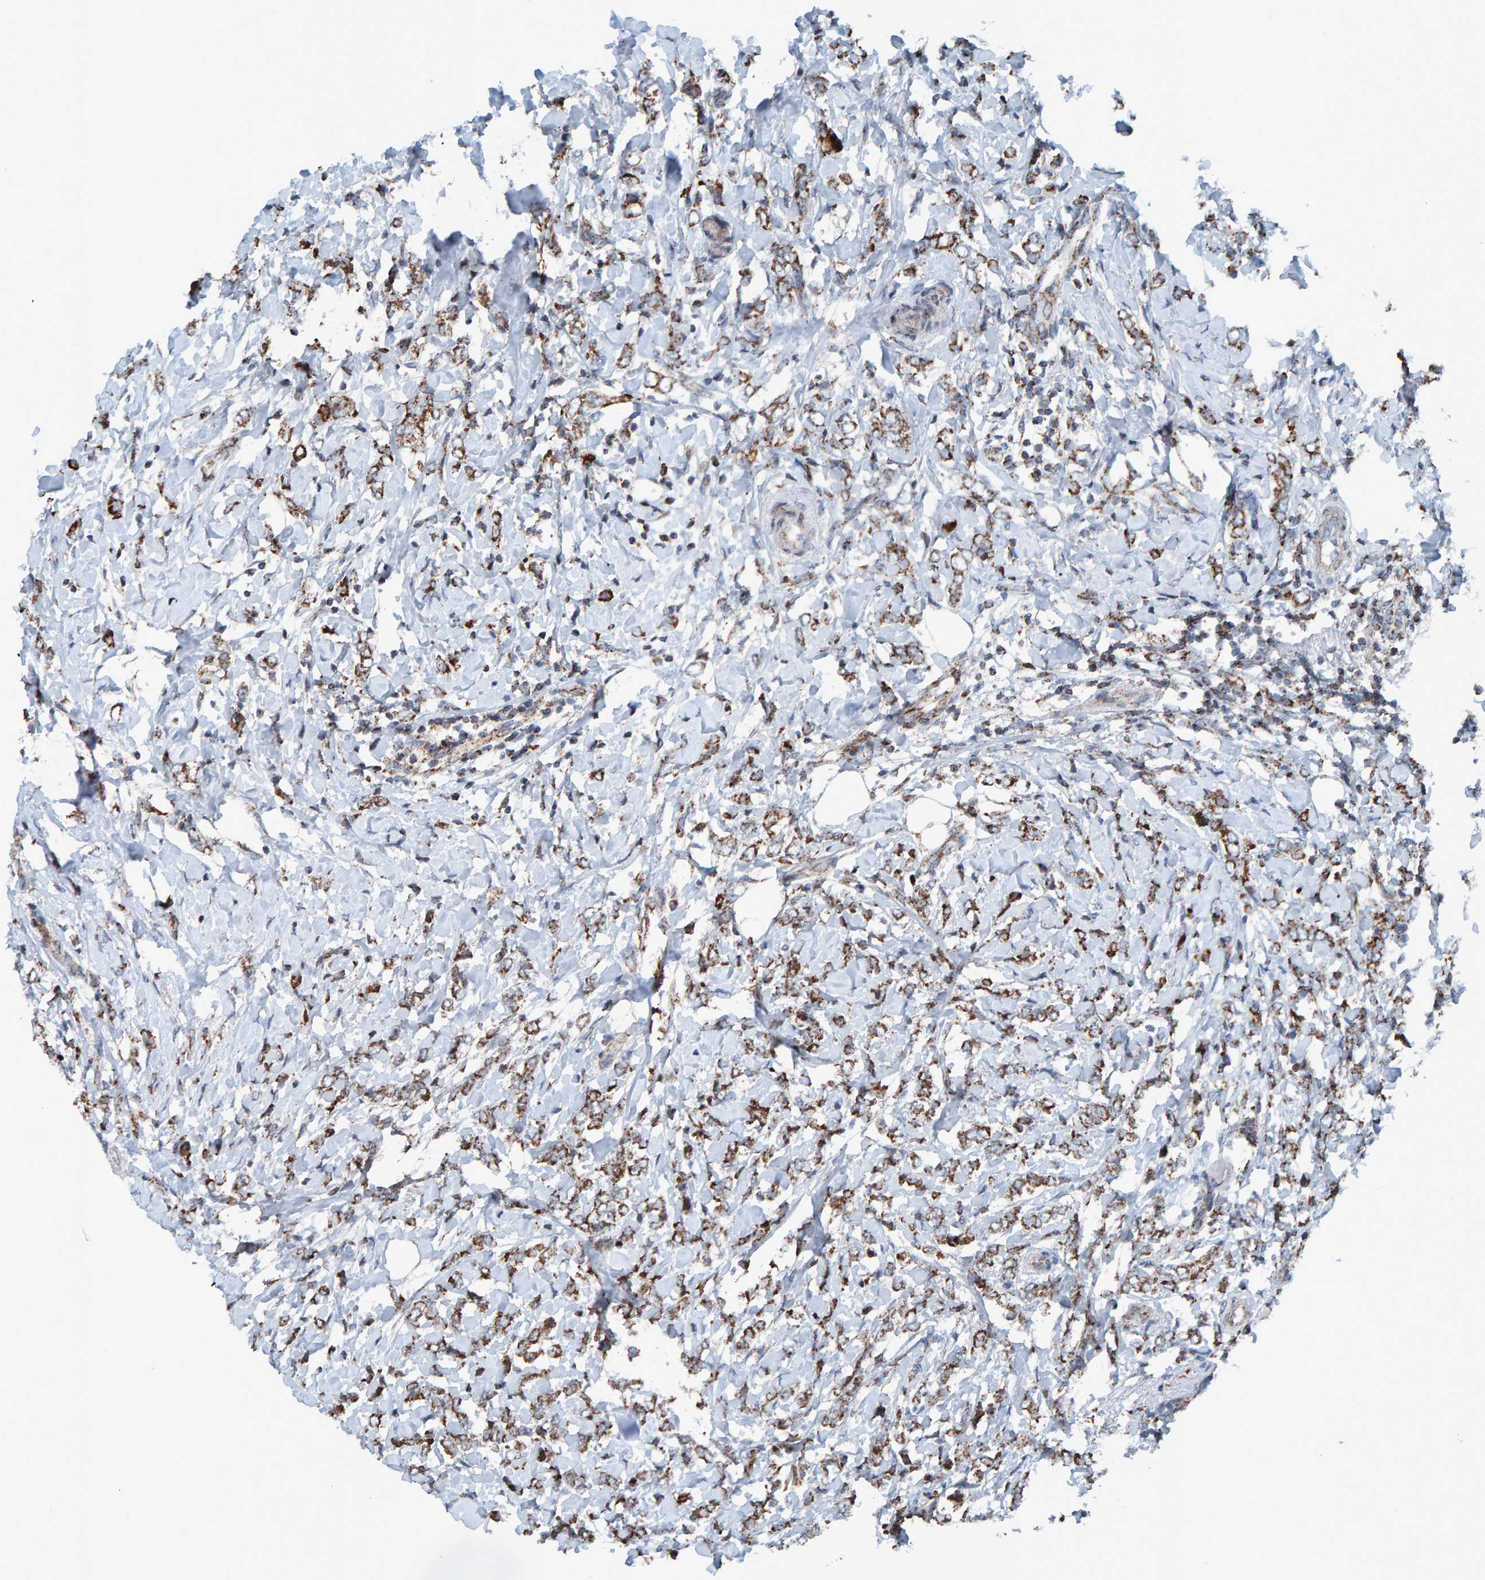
{"staining": {"intensity": "moderate", "quantity": ">75%", "location": "cytoplasmic/membranous"}, "tissue": "breast cancer", "cell_type": "Tumor cells", "image_type": "cancer", "snomed": [{"axis": "morphology", "description": "Normal tissue, NOS"}, {"axis": "morphology", "description": "Lobular carcinoma"}, {"axis": "topography", "description": "Breast"}], "caption": "Immunohistochemistry photomicrograph of neoplastic tissue: breast lobular carcinoma stained using immunohistochemistry (IHC) demonstrates medium levels of moderate protein expression localized specifically in the cytoplasmic/membranous of tumor cells, appearing as a cytoplasmic/membranous brown color.", "gene": "ZNF48", "patient": {"sex": "female", "age": 47}}